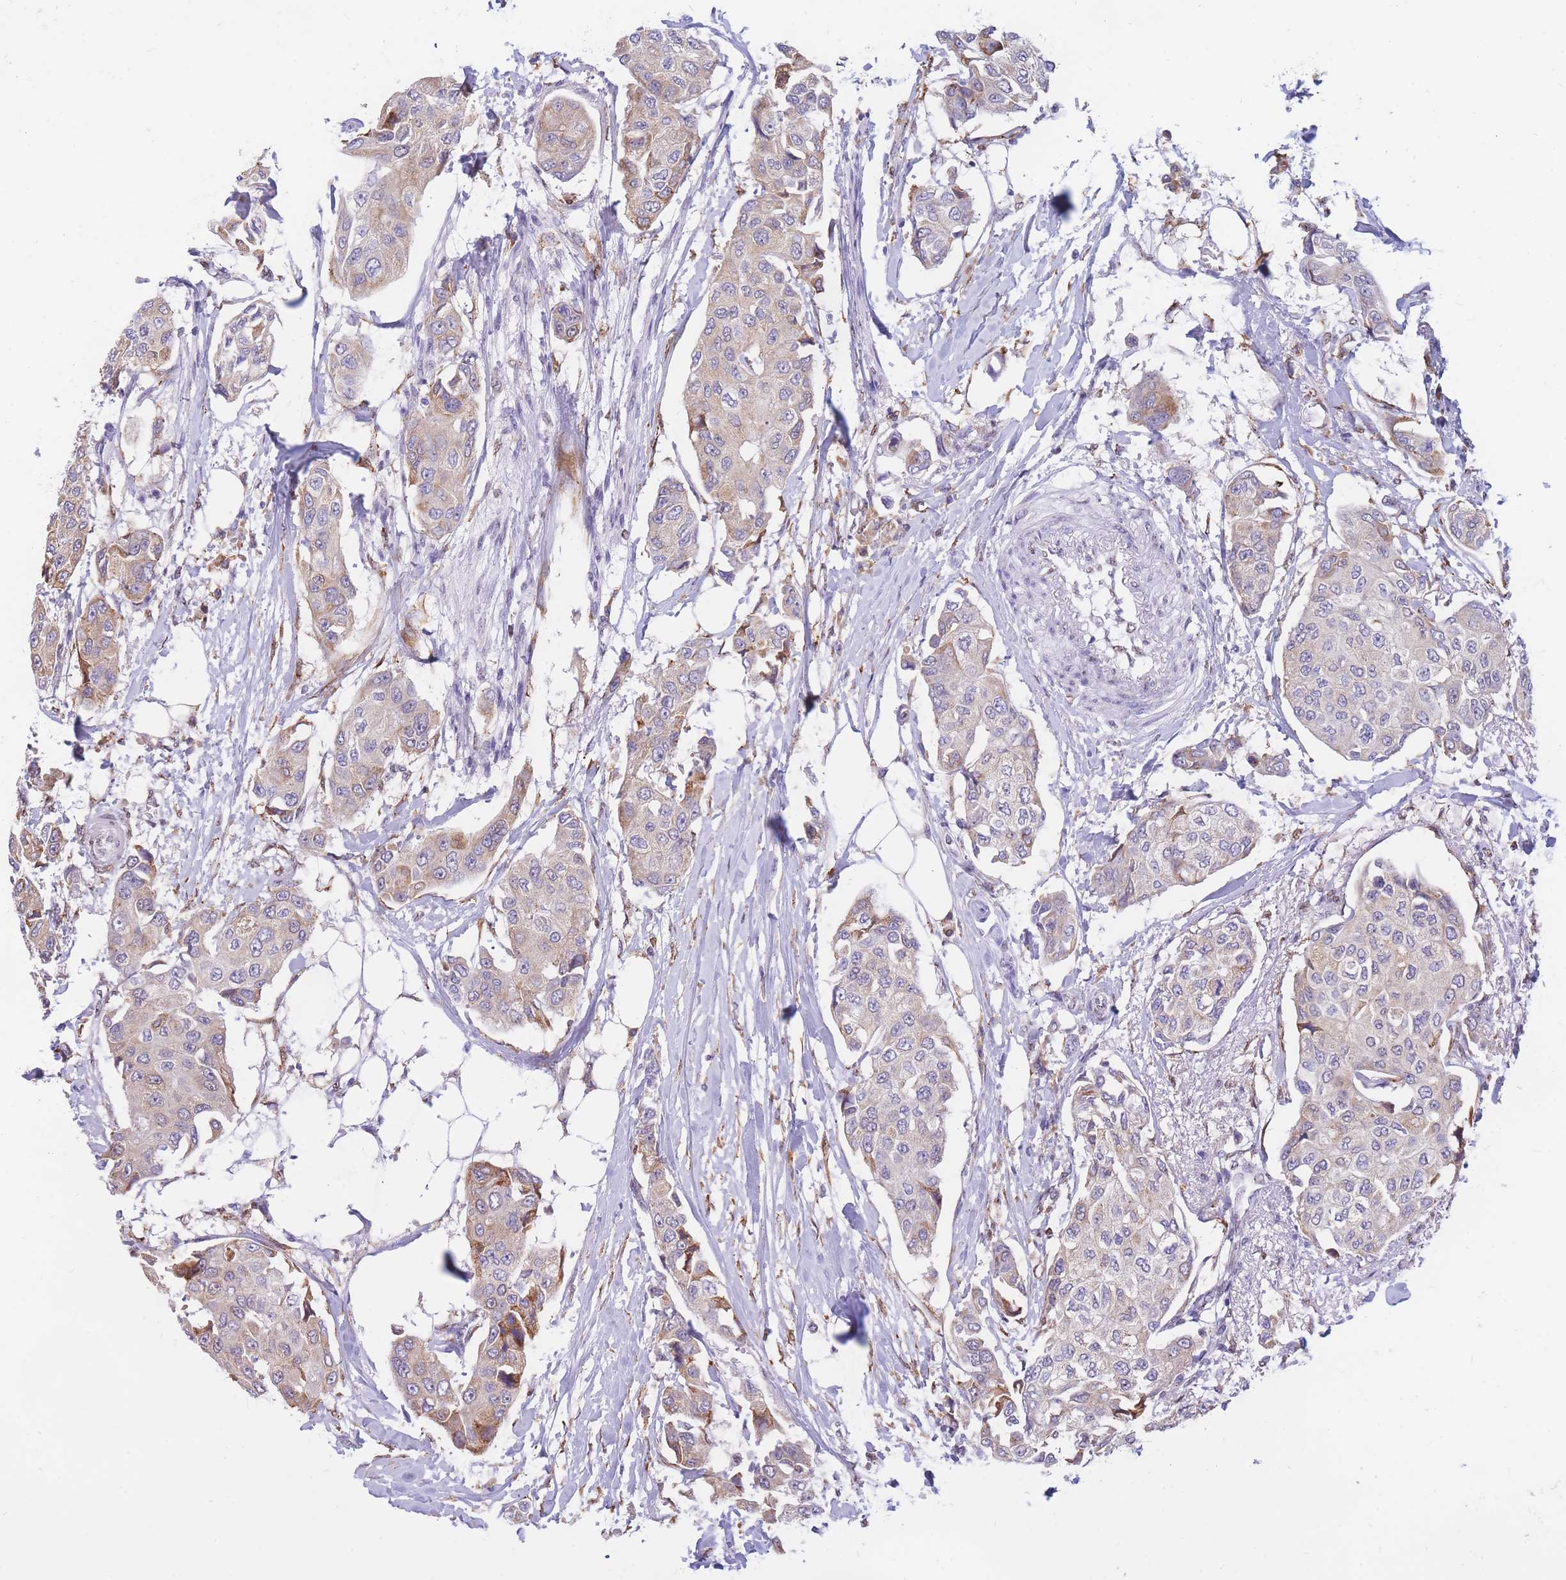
{"staining": {"intensity": "weak", "quantity": ">75%", "location": "cytoplasmic/membranous"}, "tissue": "breast cancer", "cell_type": "Tumor cells", "image_type": "cancer", "snomed": [{"axis": "morphology", "description": "Duct carcinoma"}, {"axis": "topography", "description": "Breast"}], "caption": "Immunohistochemical staining of human infiltrating ductal carcinoma (breast) shows low levels of weak cytoplasmic/membranous protein positivity in about >75% of tumor cells. The staining is performed using DAB brown chromogen to label protein expression. The nuclei are counter-stained blue using hematoxylin.", "gene": "FAM153A", "patient": {"sex": "female", "age": 80}}